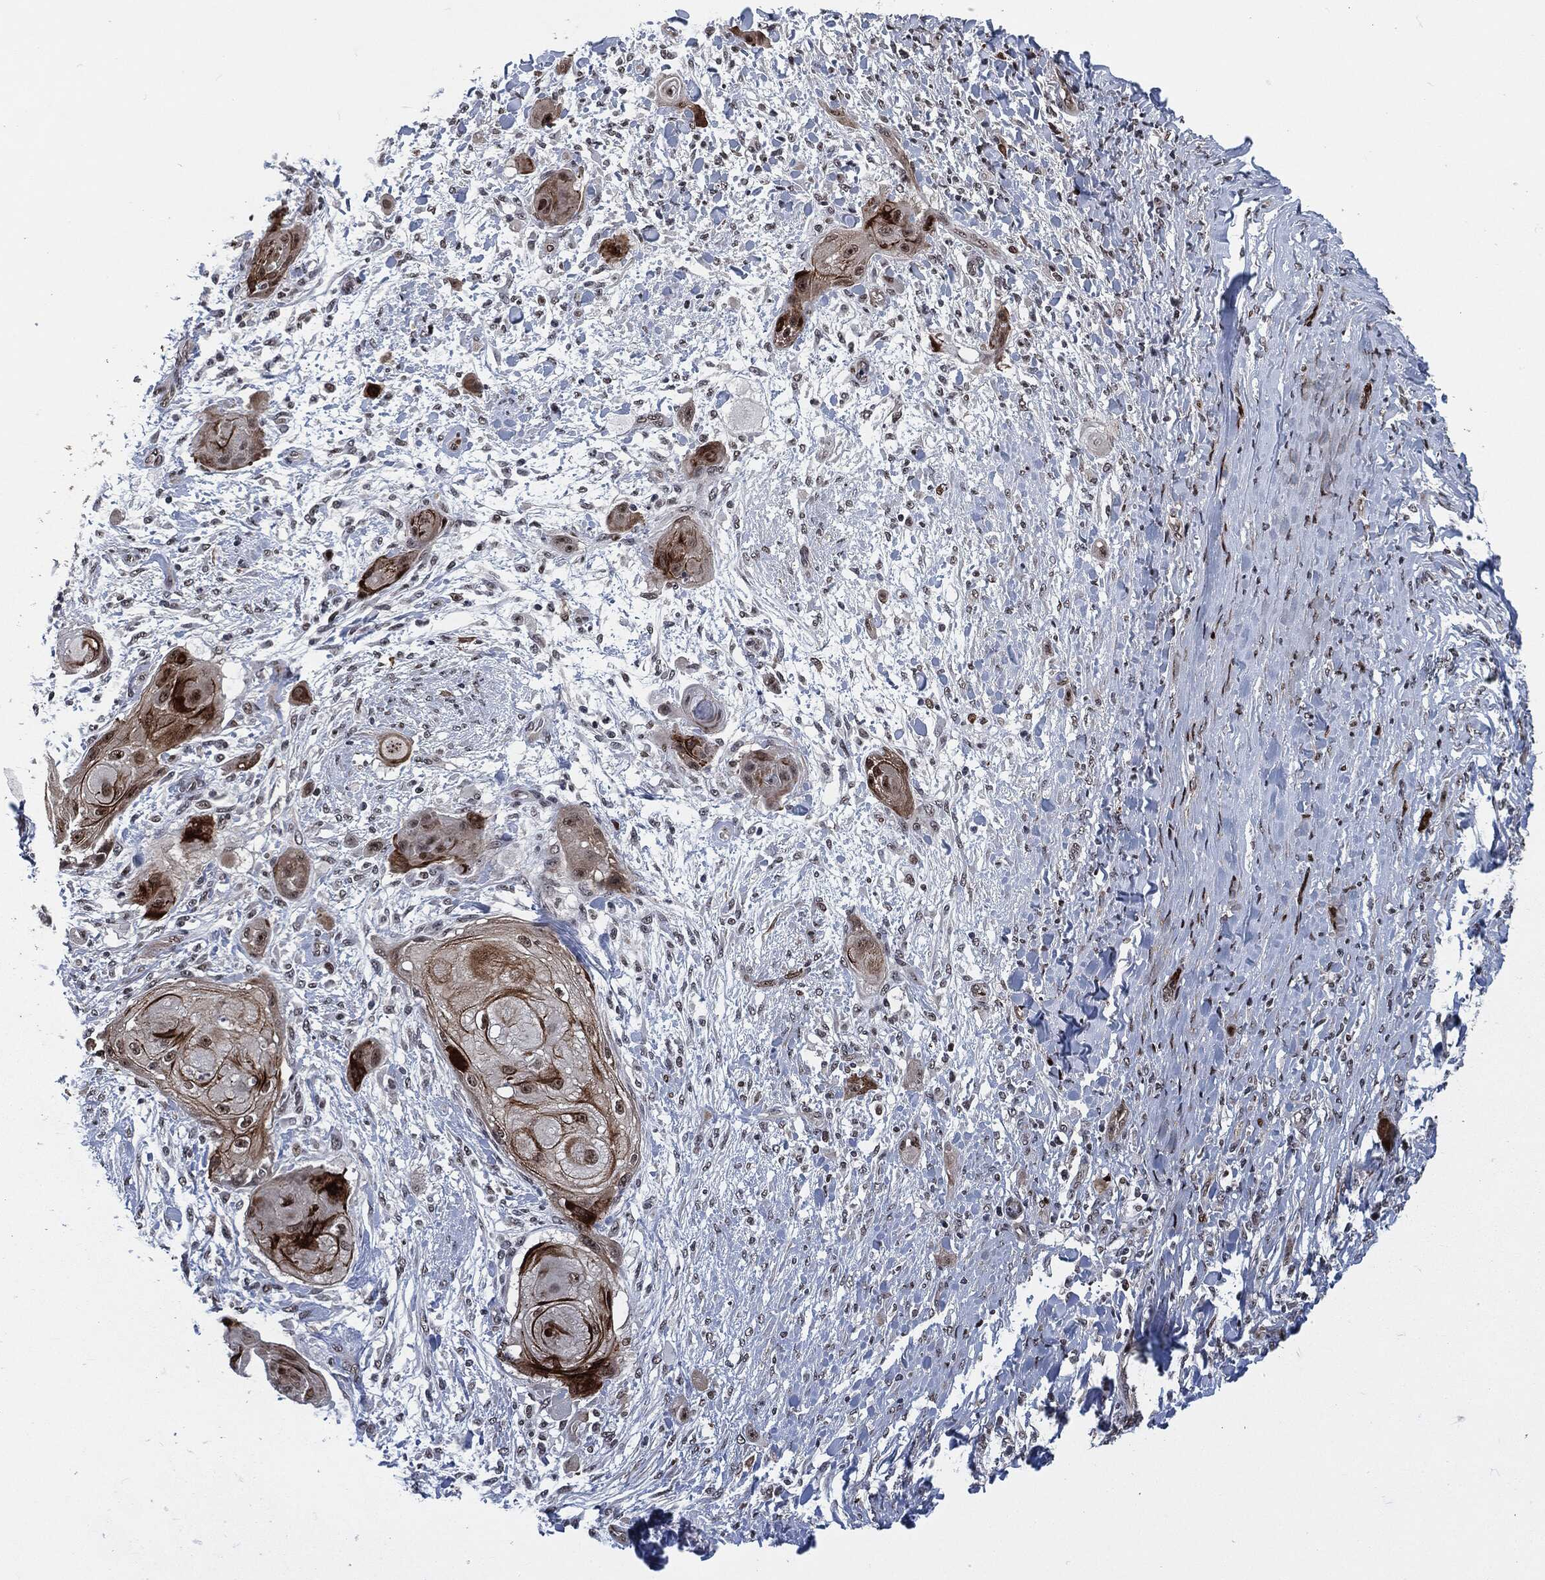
{"staining": {"intensity": "strong", "quantity": "<25%", "location": "cytoplasmic/membranous,nuclear"}, "tissue": "skin cancer", "cell_type": "Tumor cells", "image_type": "cancer", "snomed": [{"axis": "morphology", "description": "Squamous cell carcinoma, NOS"}, {"axis": "topography", "description": "Skin"}], "caption": "Squamous cell carcinoma (skin) tissue displays strong cytoplasmic/membranous and nuclear staining in about <25% of tumor cells (Stains: DAB in brown, nuclei in blue, Microscopy: brightfield microscopy at high magnification).", "gene": "AKT2", "patient": {"sex": "male", "age": 62}}